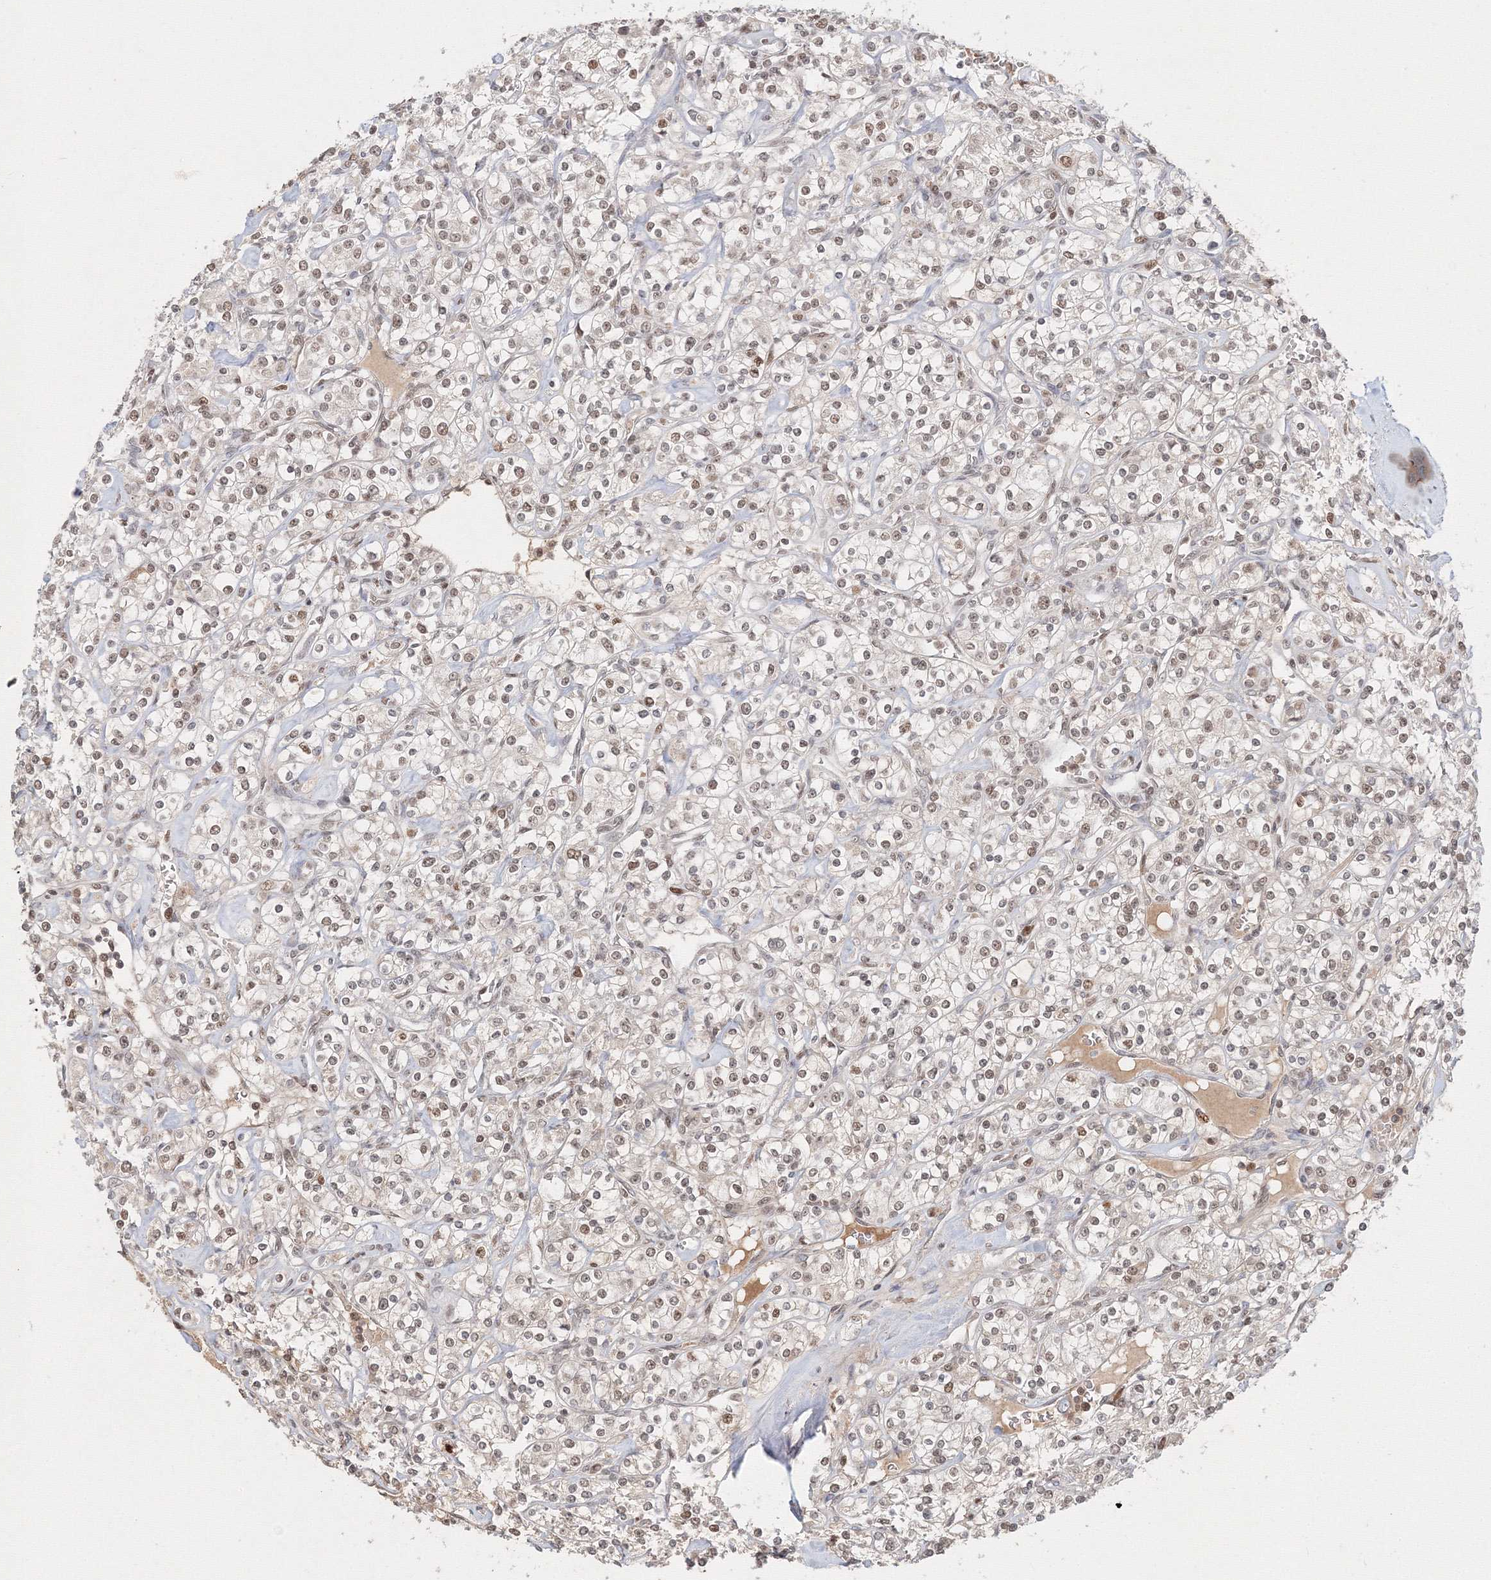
{"staining": {"intensity": "weak", "quantity": "25%-75%", "location": "nuclear"}, "tissue": "renal cancer", "cell_type": "Tumor cells", "image_type": "cancer", "snomed": [{"axis": "morphology", "description": "Adenocarcinoma, NOS"}, {"axis": "topography", "description": "Kidney"}], "caption": "DAB (3,3'-diaminobenzidine) immunohistochemical staining of human renal cancer (adenocarcinoma) displays weak nuclear protein staining in approximately 25%-75% of tumor cells.", "gene": "IWS1", "patient": {"sex": "male", "age": 77}}